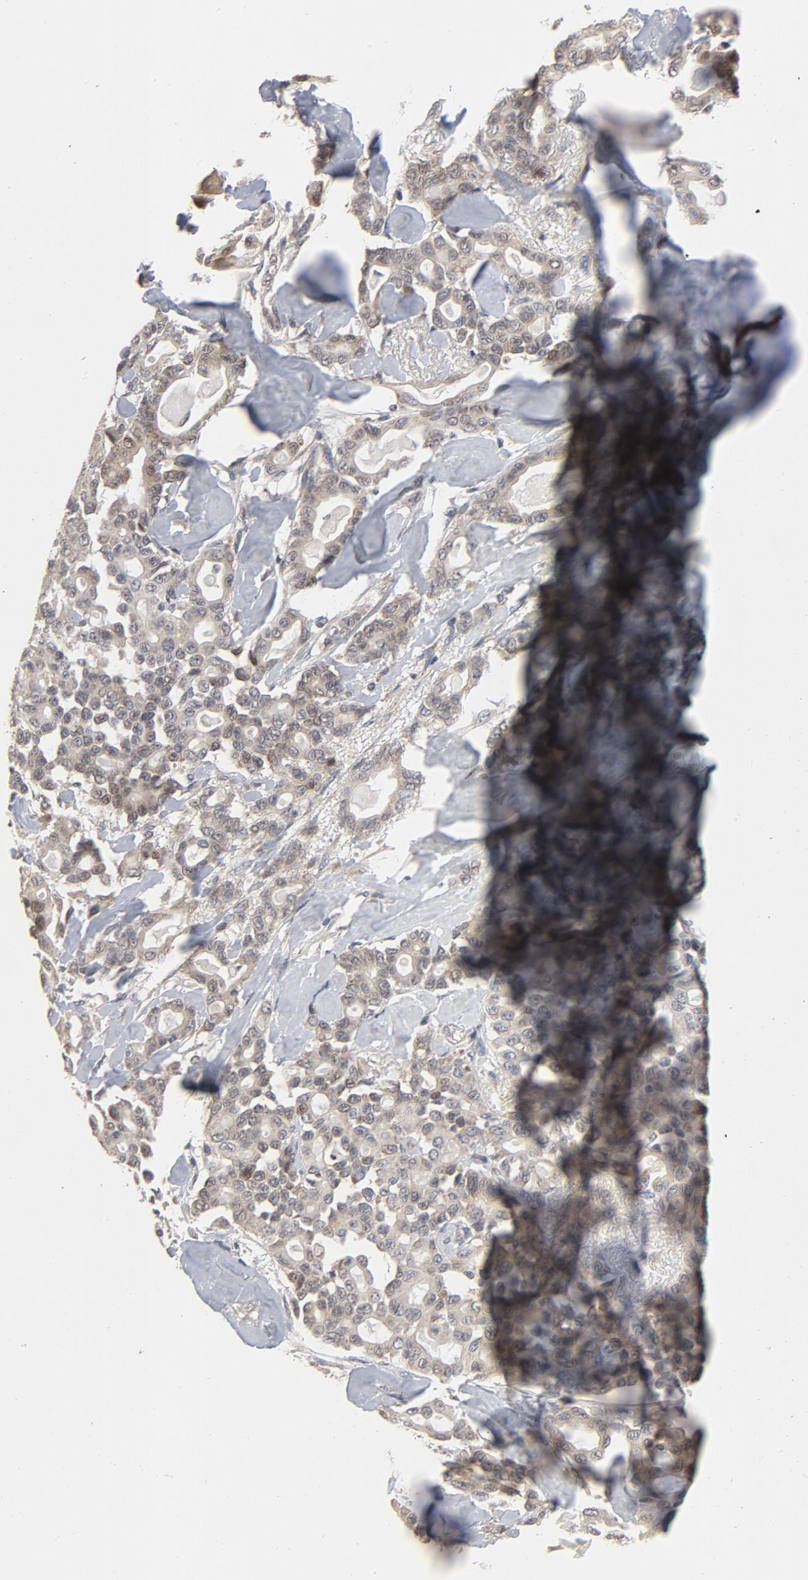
{"staining": {"intensity": "weak", "quantity": ">75%", "location": "cytoplasmic/membranous"}, "tissue": "pancreatic cancer", "cell_type": "Tumor cells", "image_type": "cancer", "snomed": [{"axis": "morphology", "description": "Adenocarcinoma, NOS"}, {"axis": "topography", "description": "Pancreas"}], "caption": "A micrograph of adenocarcinoma (pancreatic) stained for a protein exhibits weak cytoplasmic/membranous brown staining in tumor cells.", "gene": "PPP1R1B", "patient": {"sex": "male", "age": 63}}